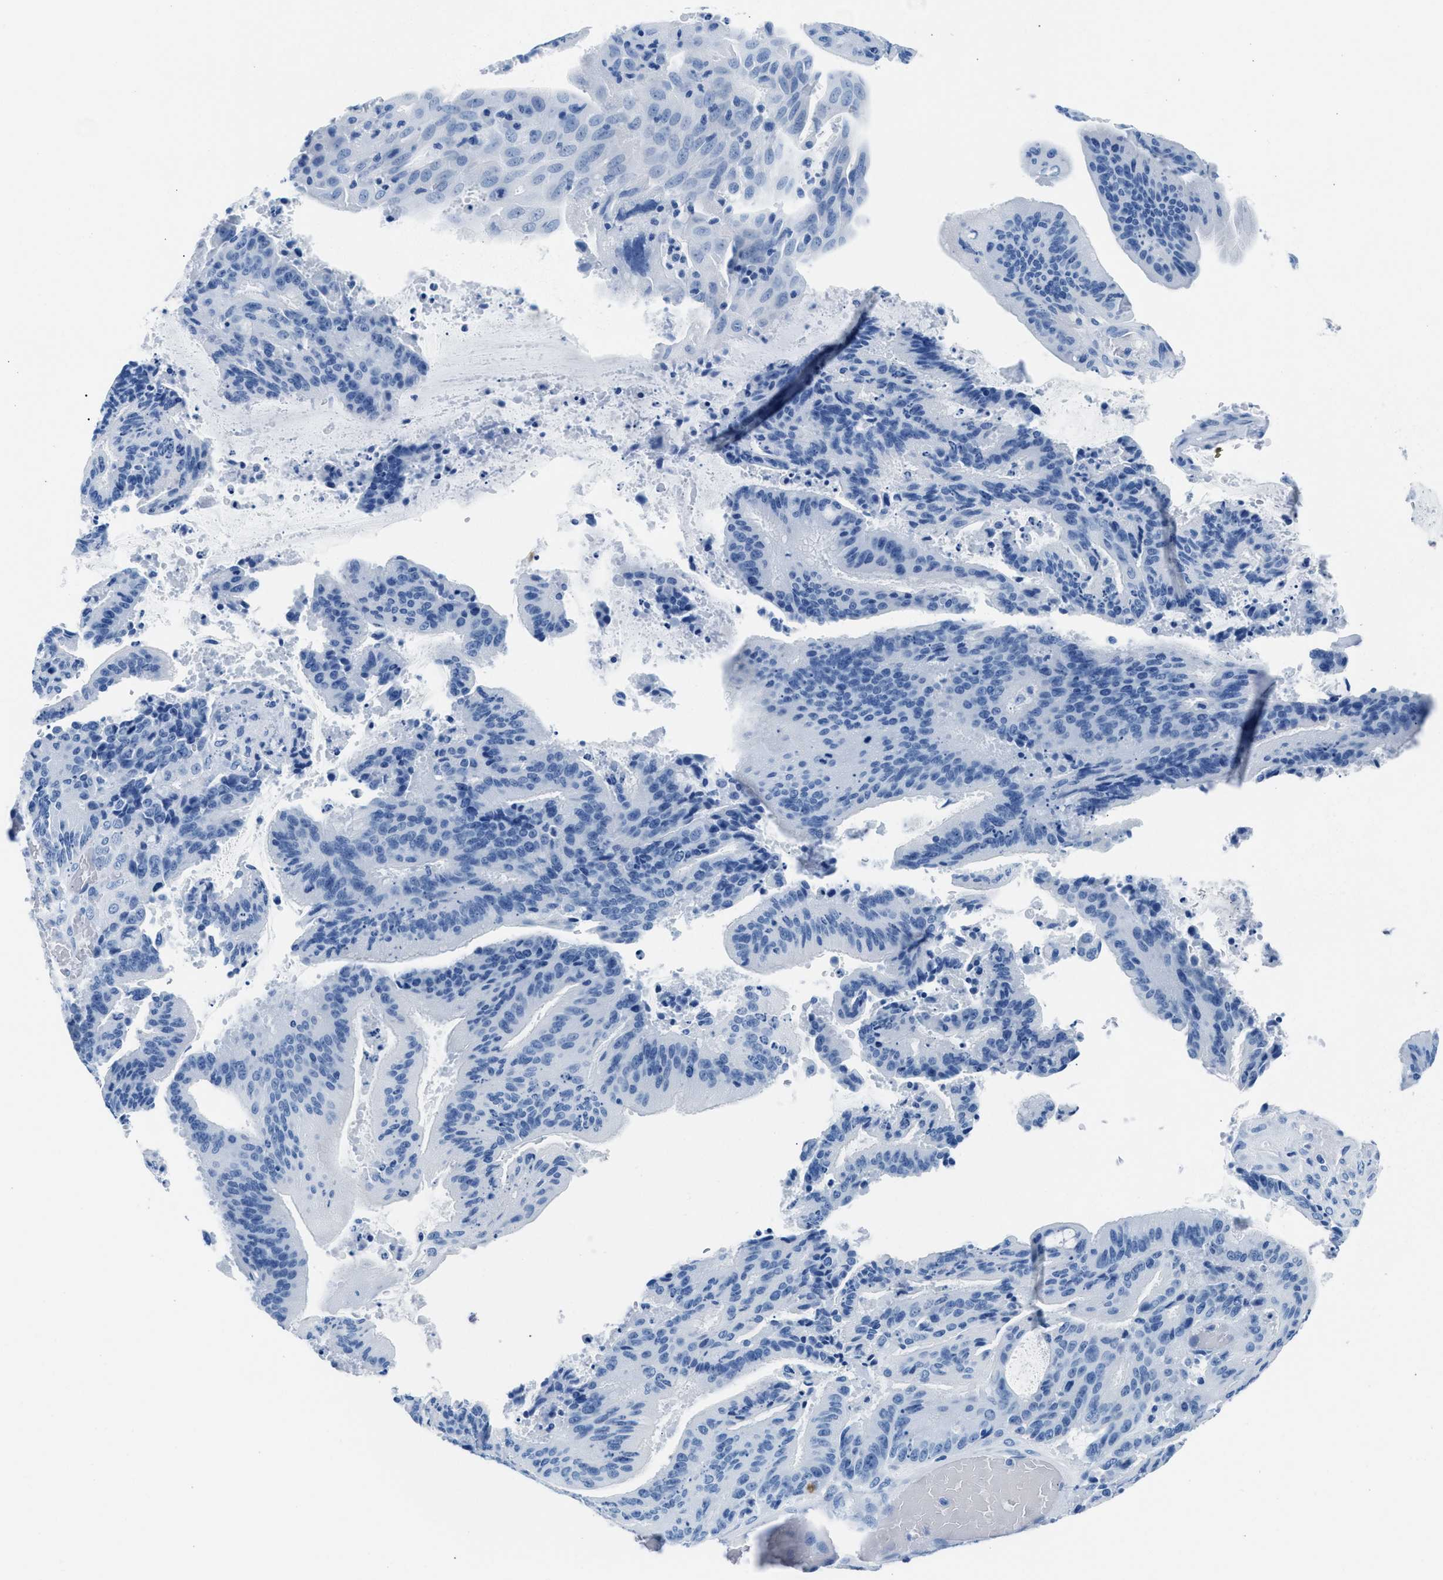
{"staining": {"intensity": "negative", "quantity": "none", "location": "none"}, "tissue": "liver cancer", "cell_type": "Tumor cells", "image_type": "cancer", "snomed": [{"axis": "morphology", "description": "Normal tissue, NOS"}, {"axis": "morphology", "description": "Cholangiocarcinoma"}, {"axis": "topography", "description": "Liver"}, {"axis": "topography", "description": "Peripheral nerve tissue"}], "caption": "Tumor cells are negative for brown protein staining in liver cancer (cholangiocarcinoma).", "gene": "CPS1", "patient": {"sex": "female", "age": 73}}